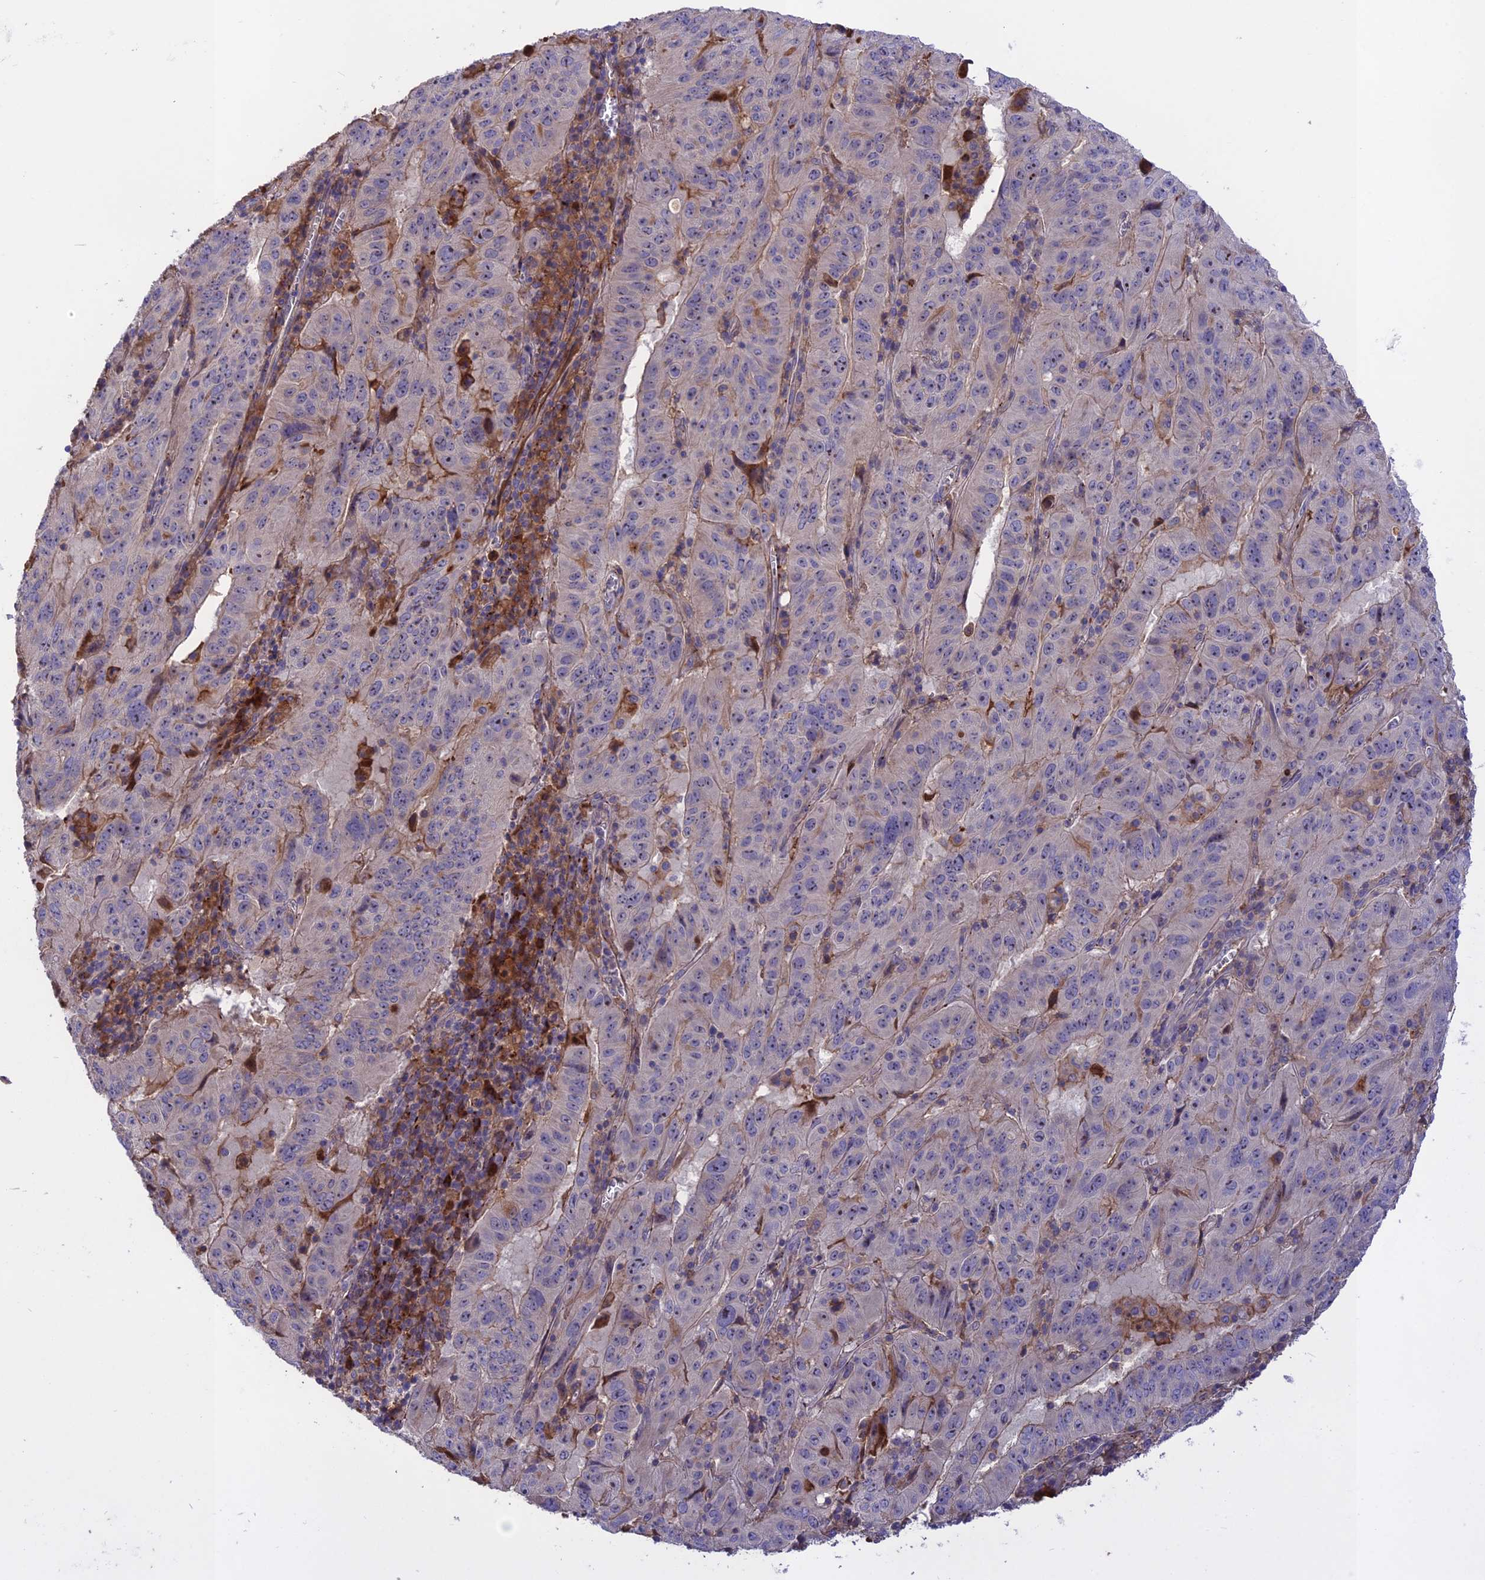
{"staining": {"intensity": "negative", "quantity": "none", "location": "none"}, "tissue": "pancreatic cancer", "cell_type": "Tumor cells", "image_type": "cancer", "snomed": [{"axis": "morphology", "description": "Adenocarcinoma, NOS"}, {"axis": "topography", "description": "Pancreas"}], "caption": "High power microscopy histopathology image of an immunohistochemistry (IHC) photomicrograph of adenocarcinoma (pancreatic), revealing no significant expression in tumor cells.", "gene": "ADO", "patient": {"sex": "male", "age": 63}}